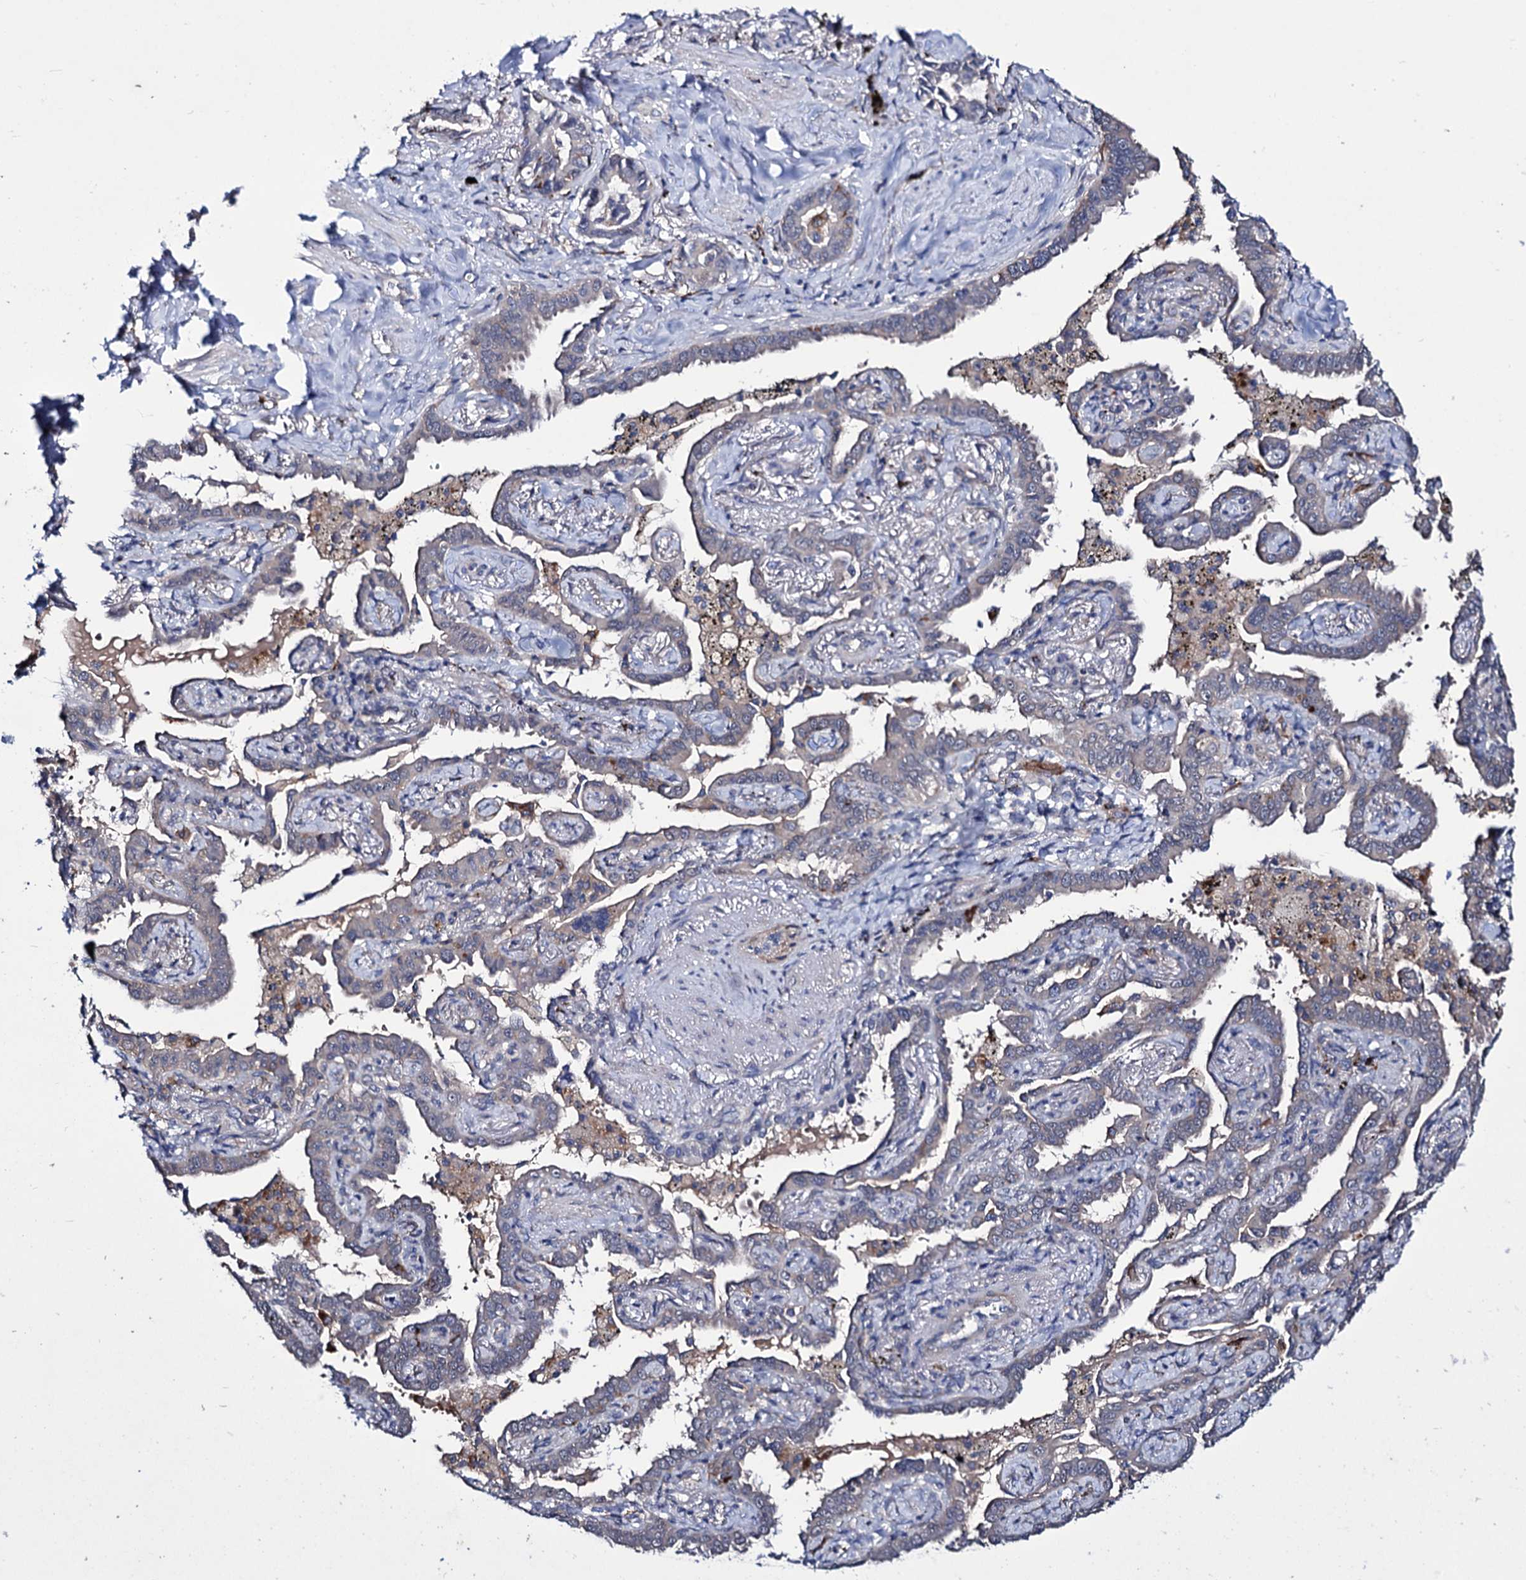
{"staining": {"intensity": "negative", "quantity": "none", "location": "none"}, "tissue": "lung cancer", "cell_type": "Tumor cells", "image_type": "cancer", "snomed": [{"axis": "morphology", "description": "Adenocarcinoma, NOS"}, {"axis": "topography", "description": "Lung"}], "caption": "IHC of human lung adenocarcinoma reveals no staining in tumor cells. (Brightfield microscopy of DAB (3,3'-diaminobenzidine) IHC at high magnification).", "gene": "AXL", "patient": {"sex": "male", "age": 67}}